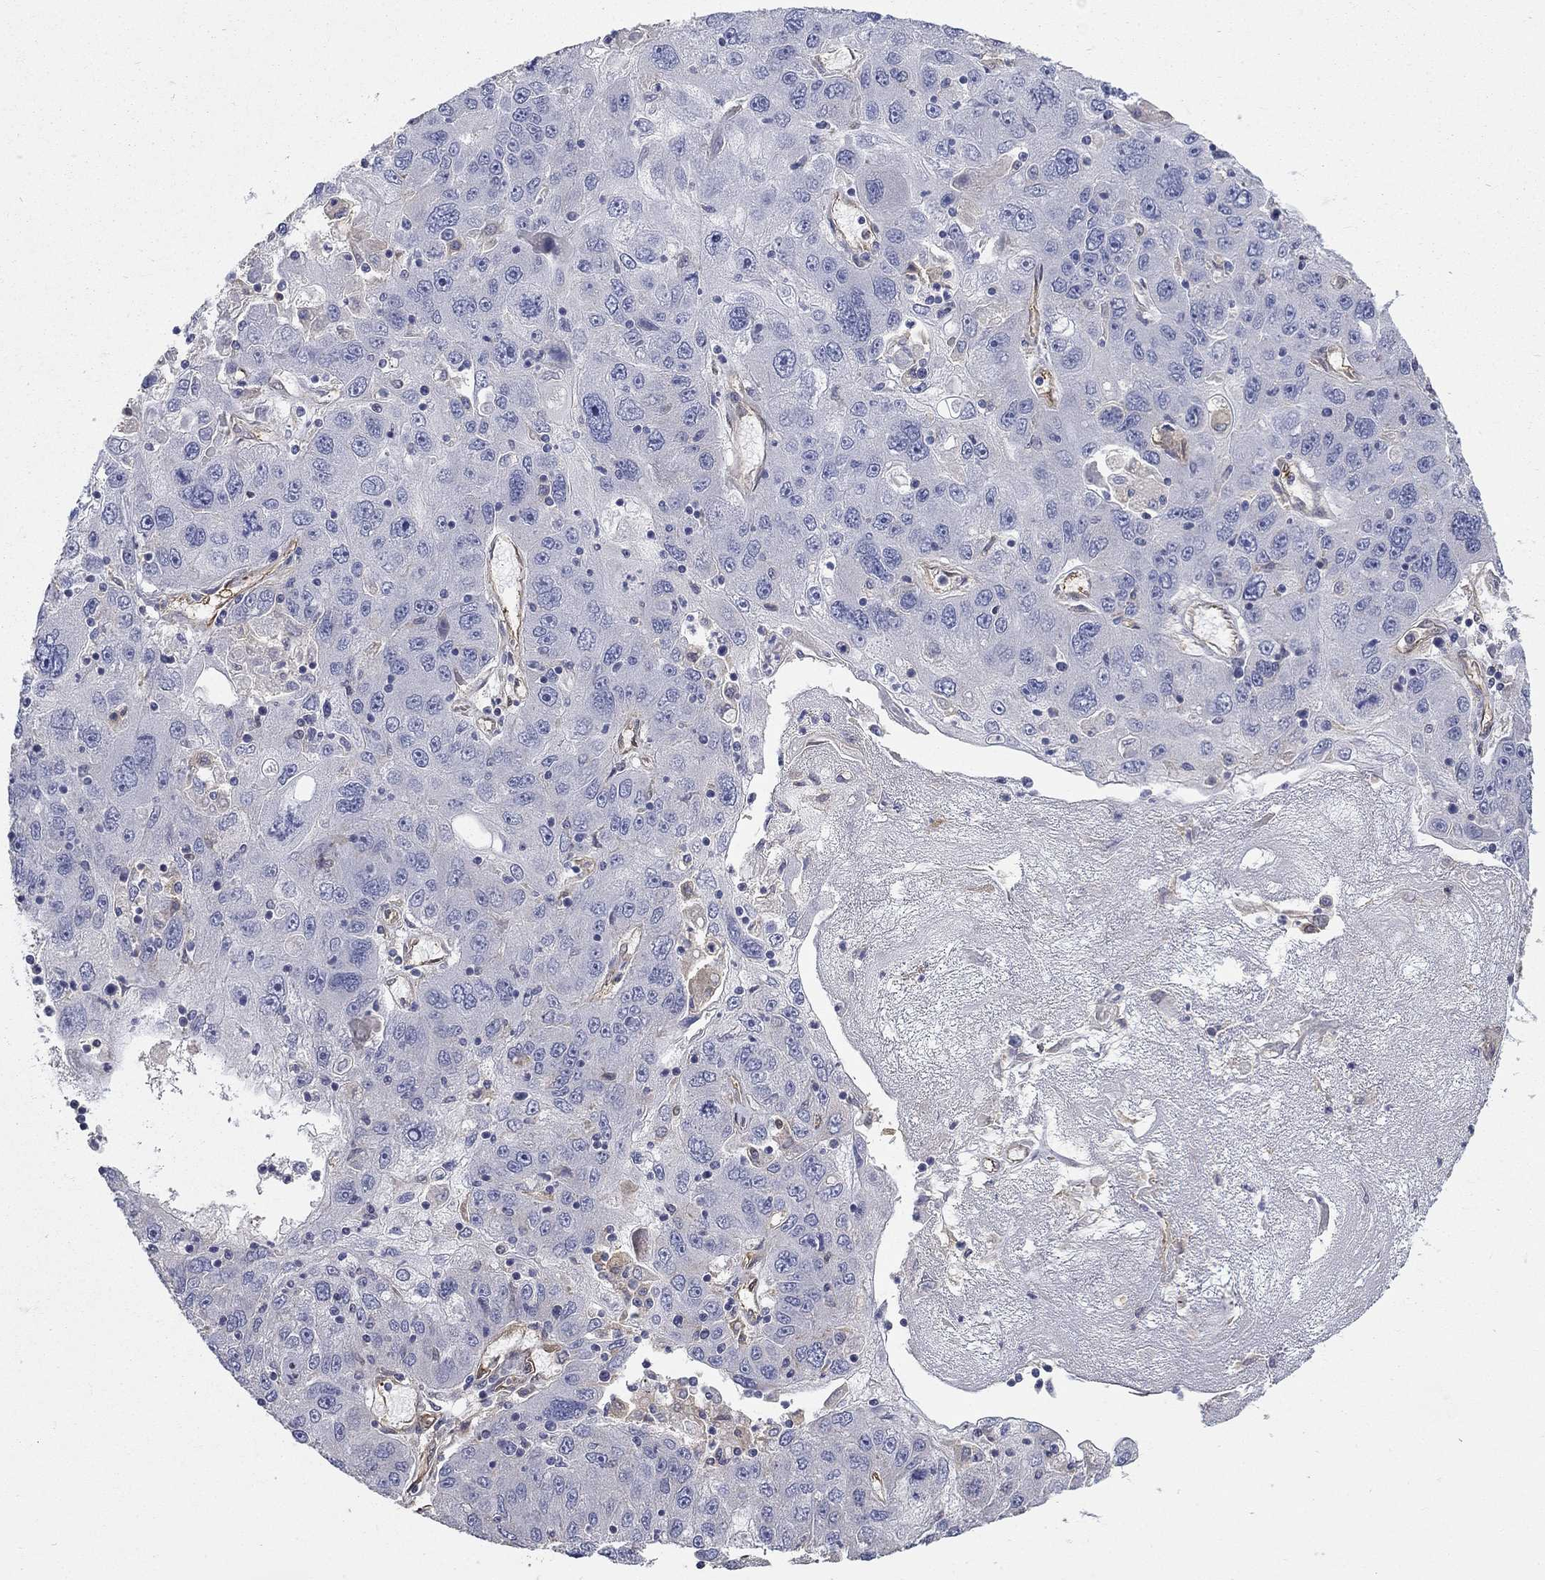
{"staining": {"intensity": "negative", "quantity": "none", "location": "none"}, "tissue": "stomach cancer", "cell_type": "Tumor cells", "image_type": "cancer", "snomed": [{"axis": "morphology", "description": "Adenocarcinoma, NOS"}, {"axis": "topography", "description": "Stomach"}], "caption": "This micrograph is of stomach cancer stained with immunohistochemistry (IHC) to label a protein in brown with the nuclei are counter-stained blue. There is no staining in tumor cells.", "gene": "DPYSL2", "patient": {"sex": "male", "age": 56}}